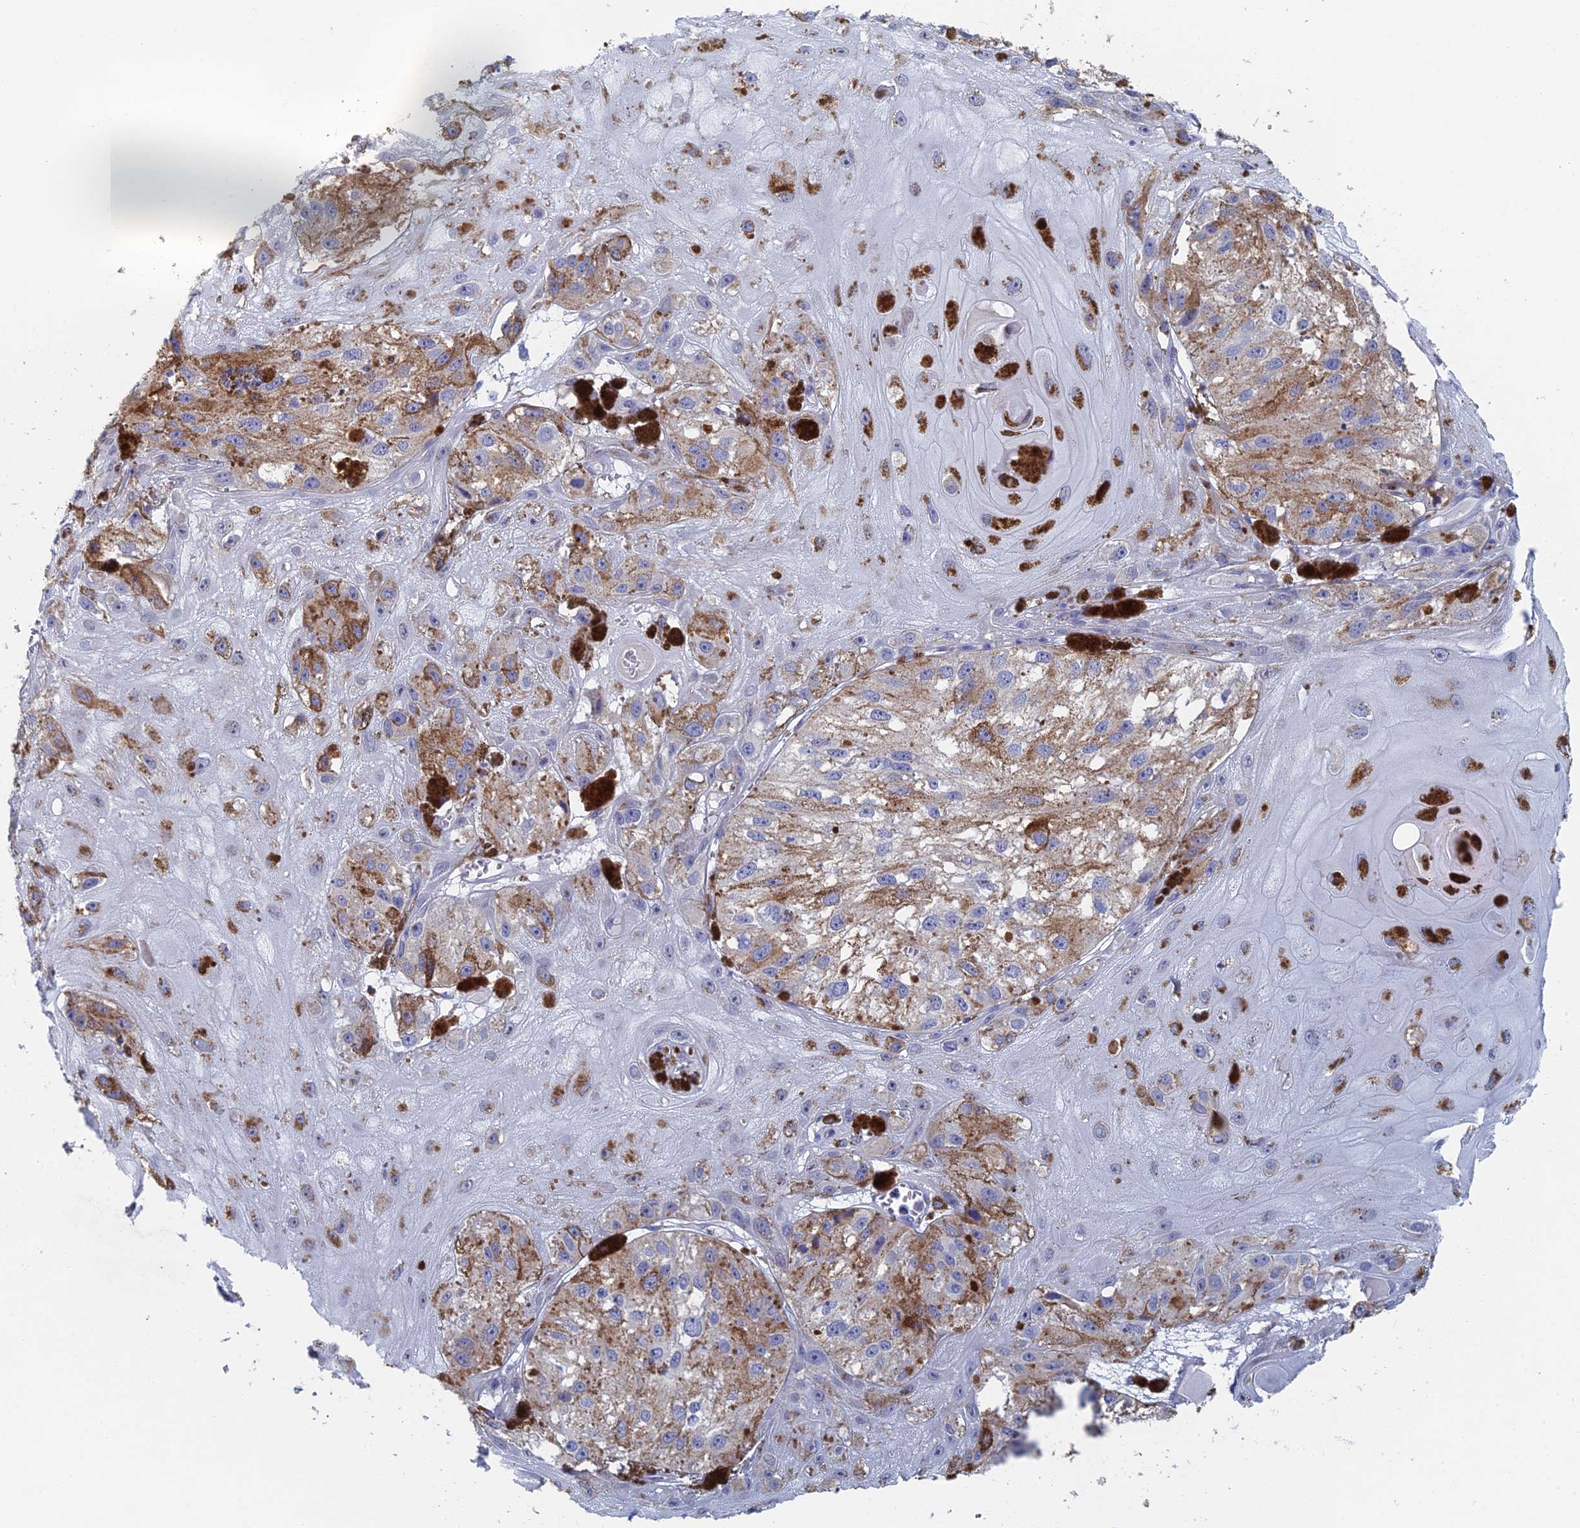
{"staining": {"intensity": "moderate", "quantity": "<25%", "location": "cytoplasmic/membranous"}, "tissue": "melanoma", "cell_type": "Tumor cells", "image_type": "cancer", "snomed": [{"axis": "morphology", "description": "Malignant melanoma, NOS"}, {"axis": "topography", "description": "Skin"}], "caption": "This micrograph exhibits immunohistochemistry (IHC) staining of melanoma, with low moderate cytoplasmic/membranous staining in about <25% of tumor cells.", "gene": "GMNC", "patient": {"sex": "male", "age": 88}}